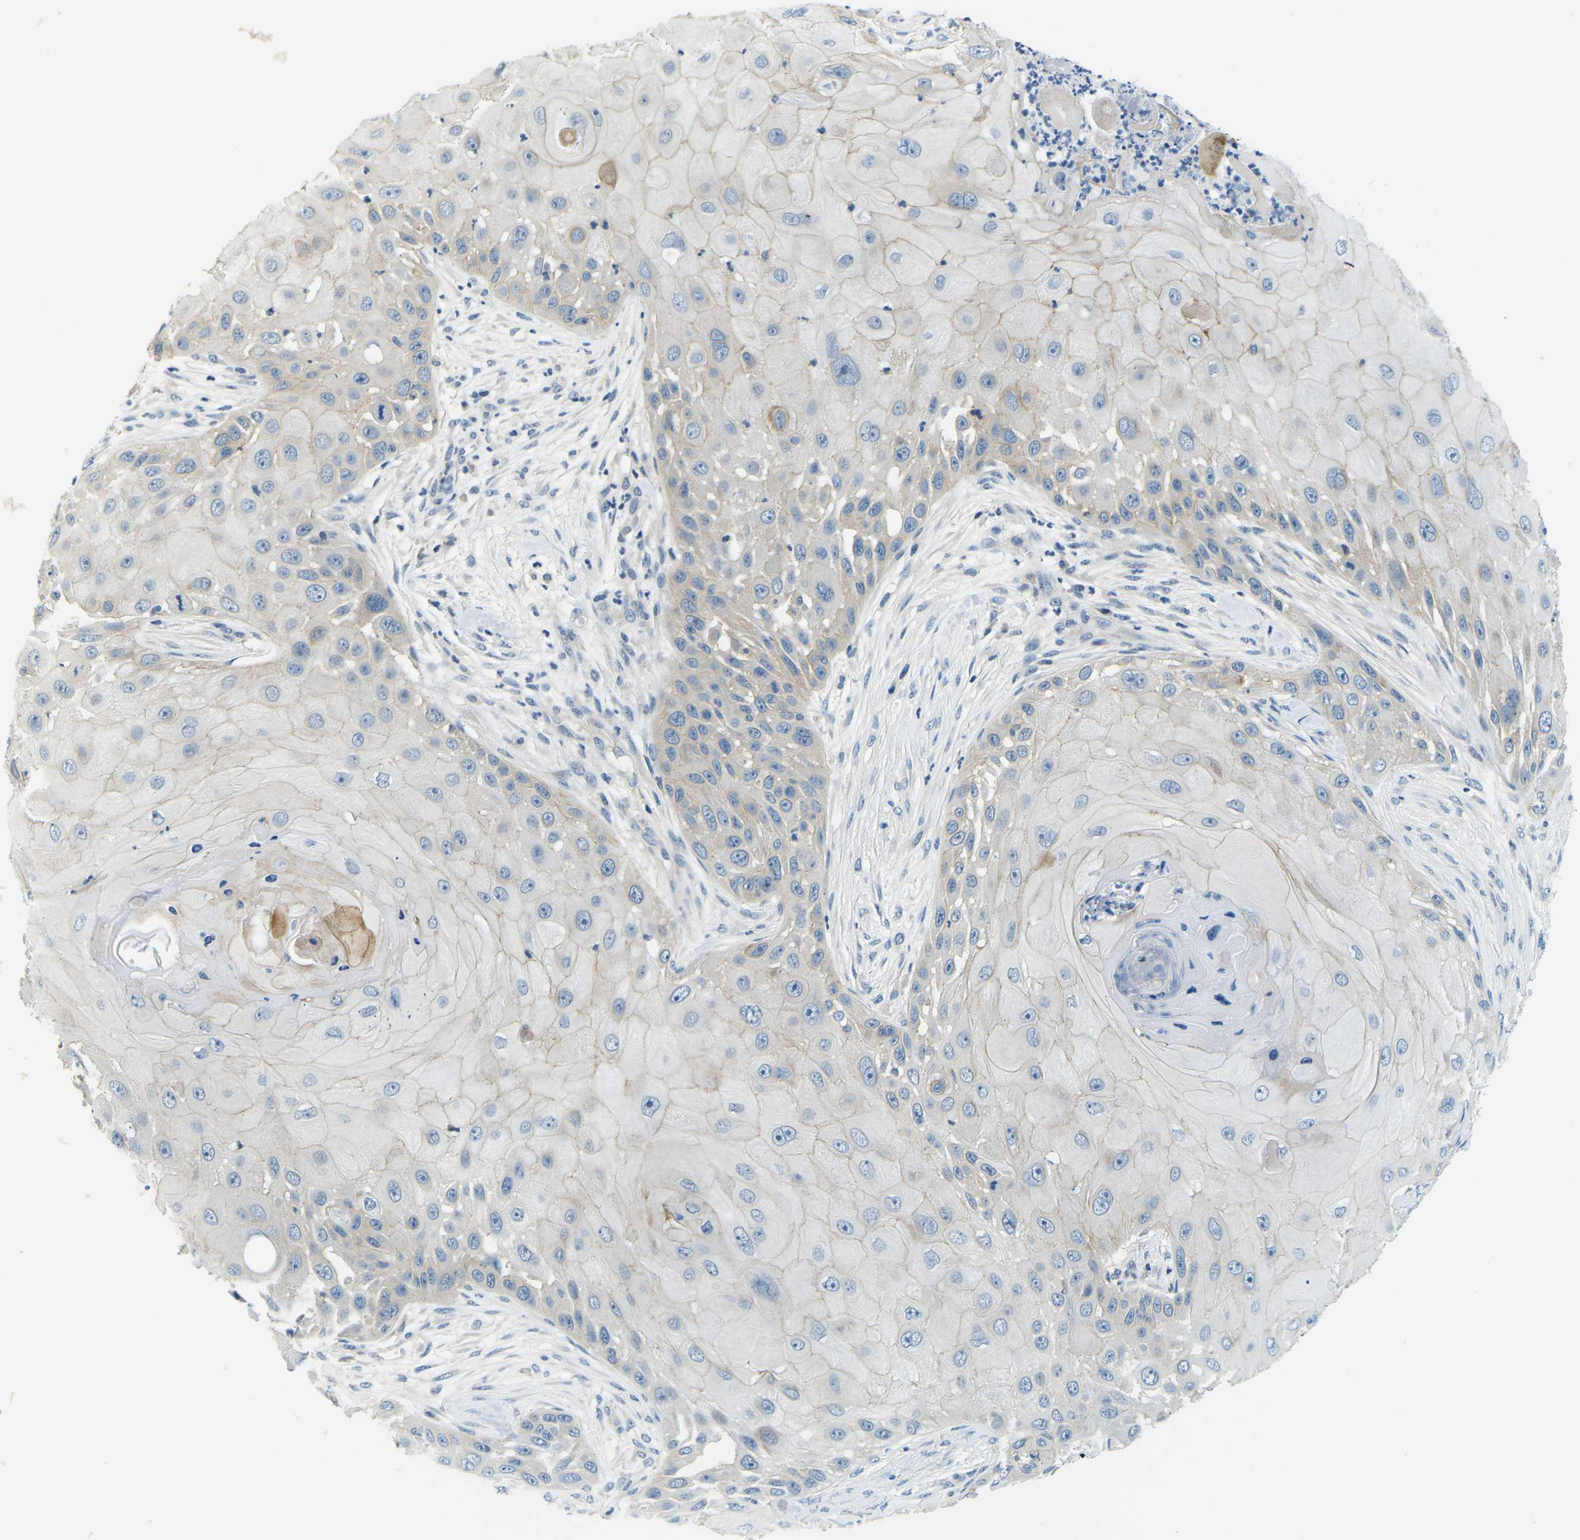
{"staining": {"intensity": "negative", "quantity": "none", "location": "none"}, "tissue": "skin cancer", "cell_type": "Tumor cells", "image_type": "cancer", "snomed": [{"axis": "morphology", "description": "Squamous cell carcinoma, NOS"}, {"axis": "topography", "description": "Skin"}], "caption": "Squamous cell carcinoma (skin) was stained to show a protein in brown. There is no significant staining in tumor cells. Nuclei are stained in blue.", "gene": "CTNND1", "patient": {"sex": "female", "age": 44}}